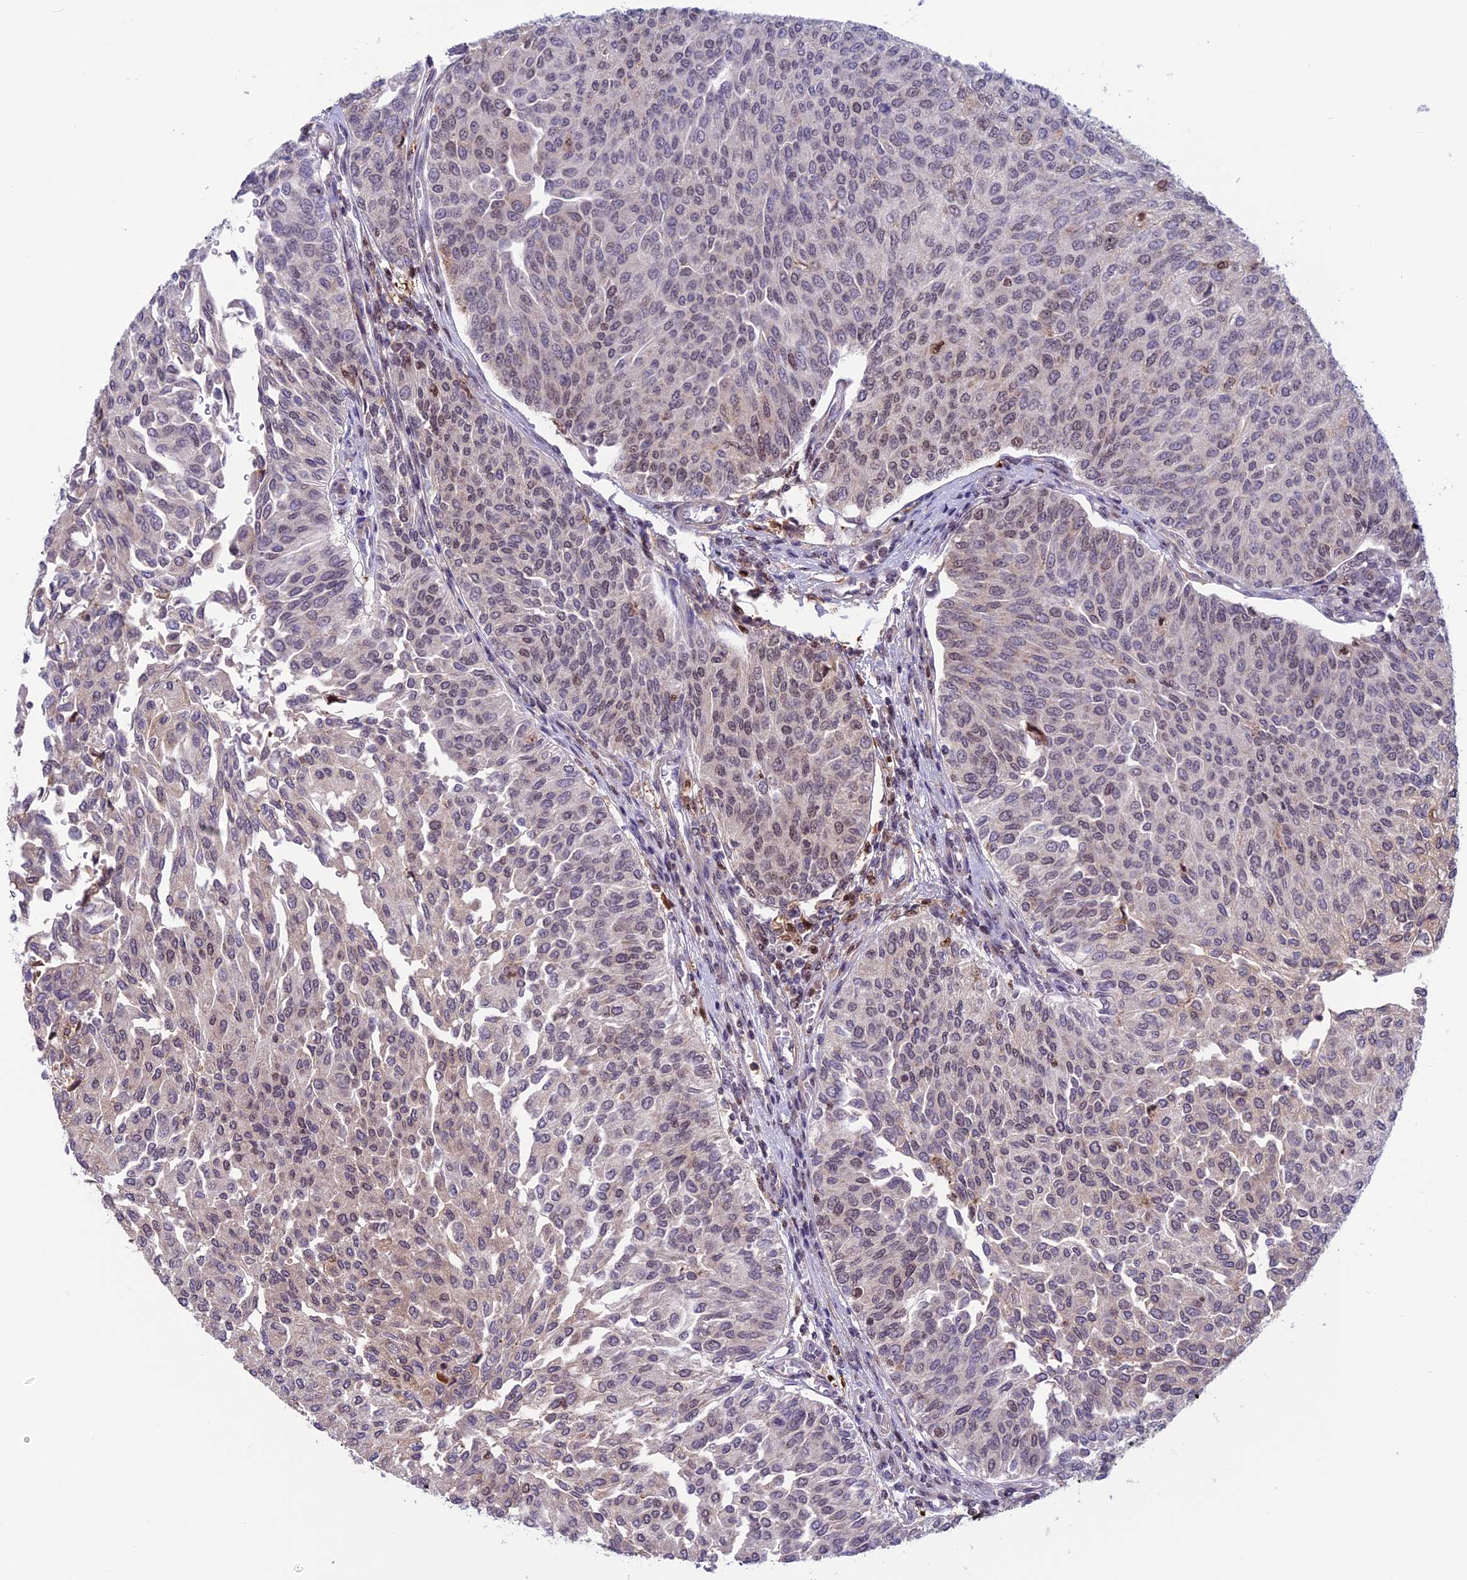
{"staining": {"intensity": "weak", "quantity": "<25%", "location": "nuclear"}, "tissue": "urothelial cancer", "cell_type": "Tumor cells", "image_type": "cancer", "snomed": [{"axis": "morphology", "description": "Urothelial carcinoma, High grade"}, {"axis": "topography", "description": "Urinary bladder"}], "caption": "Immunohistochemistry (IHC) of urothelial cancer shows no positivity in tumor cells.", "gene": "MIS12", "patient": {"sex": "female", "age": 79}}